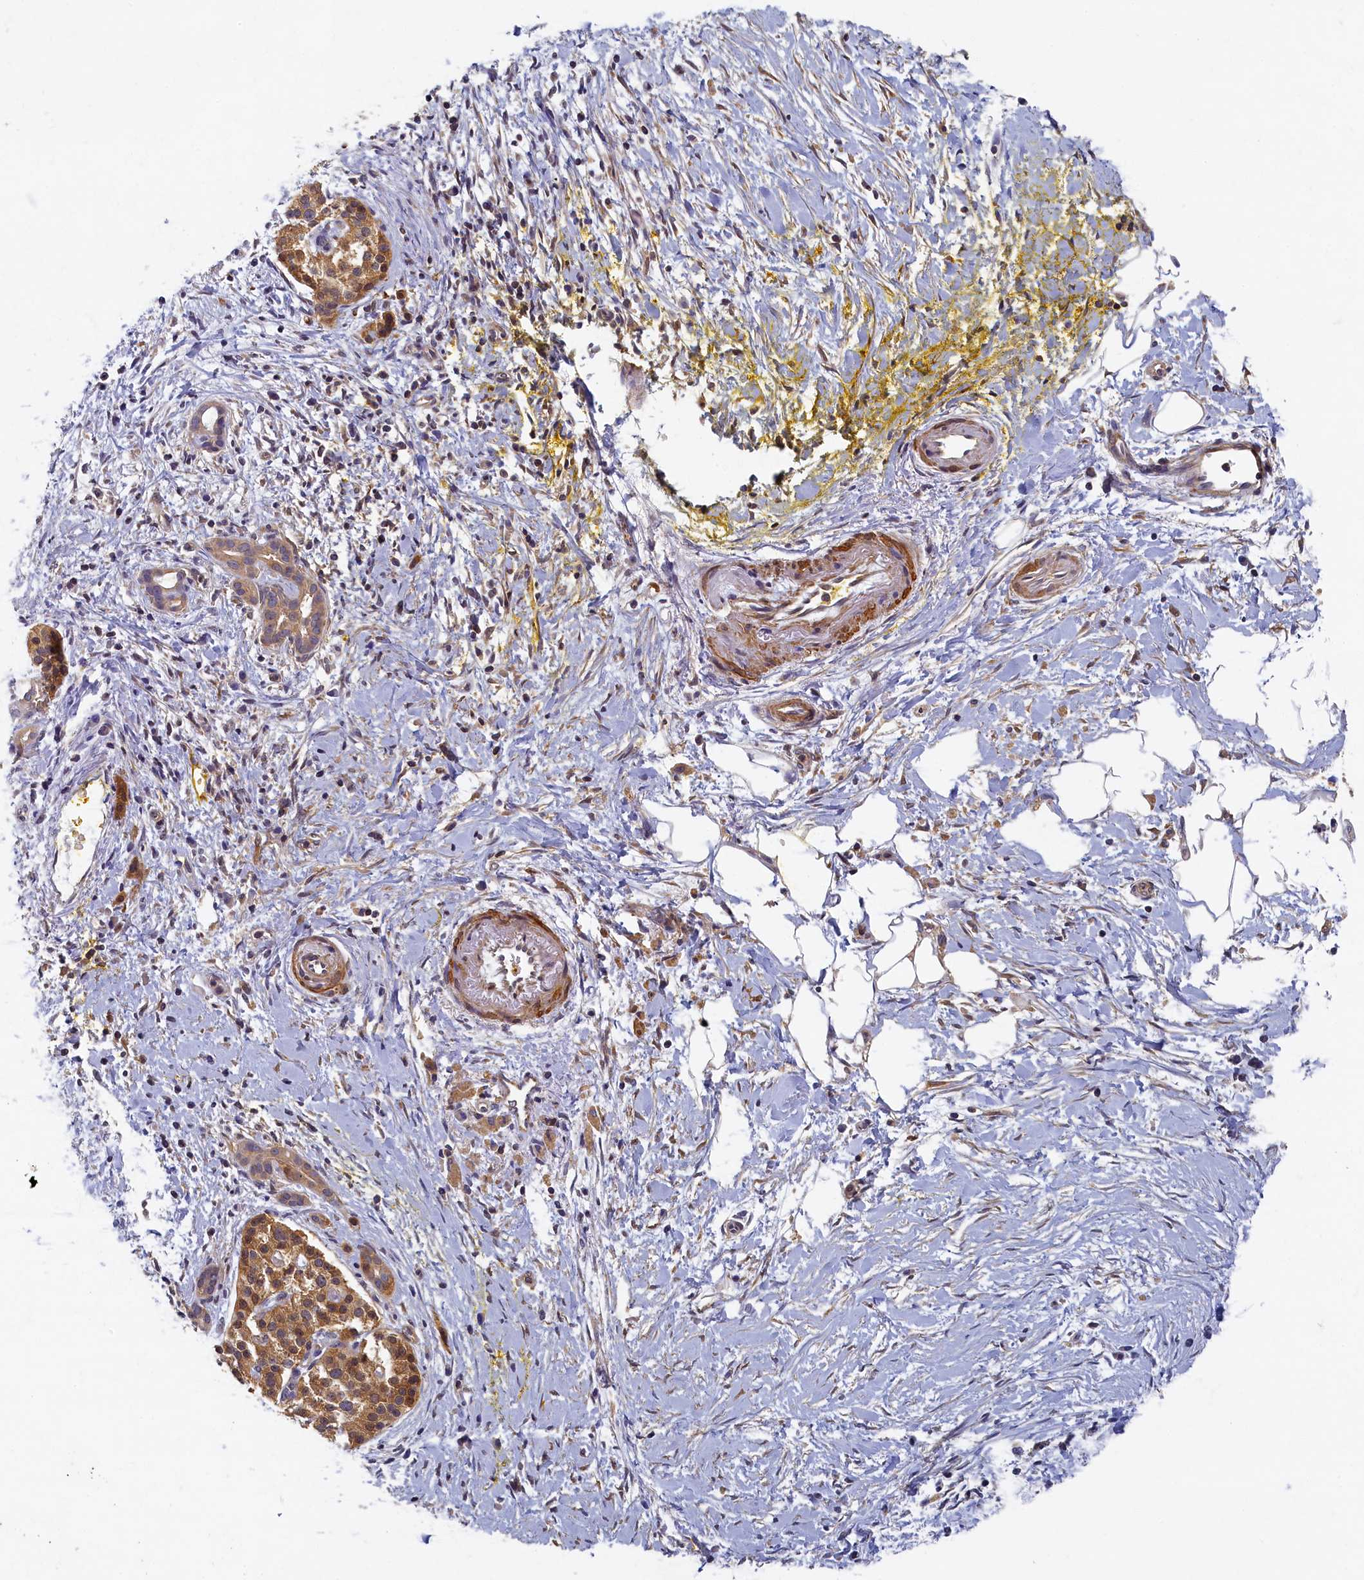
{"staining": {"intensity": "moderate", "quantity": "<25%", "location": "cytoplasmic/membranous"}, "tissue": "pancreatic cancer", "cell_type": "Tumor cells", "image_type": "cancer", "snomed": [{"axis": "morphology", "description": "Adenocarcinoma, NOS"}, {"axis": "topography", "description": "Pancreas"}], "caption": "Brown immunohistochemical staining in human adenocarcinoma (pancreatic) shows moderate cytoplasmic/membranous staining in approximately <25% of tumor cells.", "gene": "TBCB", "patient": {"sex": "male", "age": 58}}